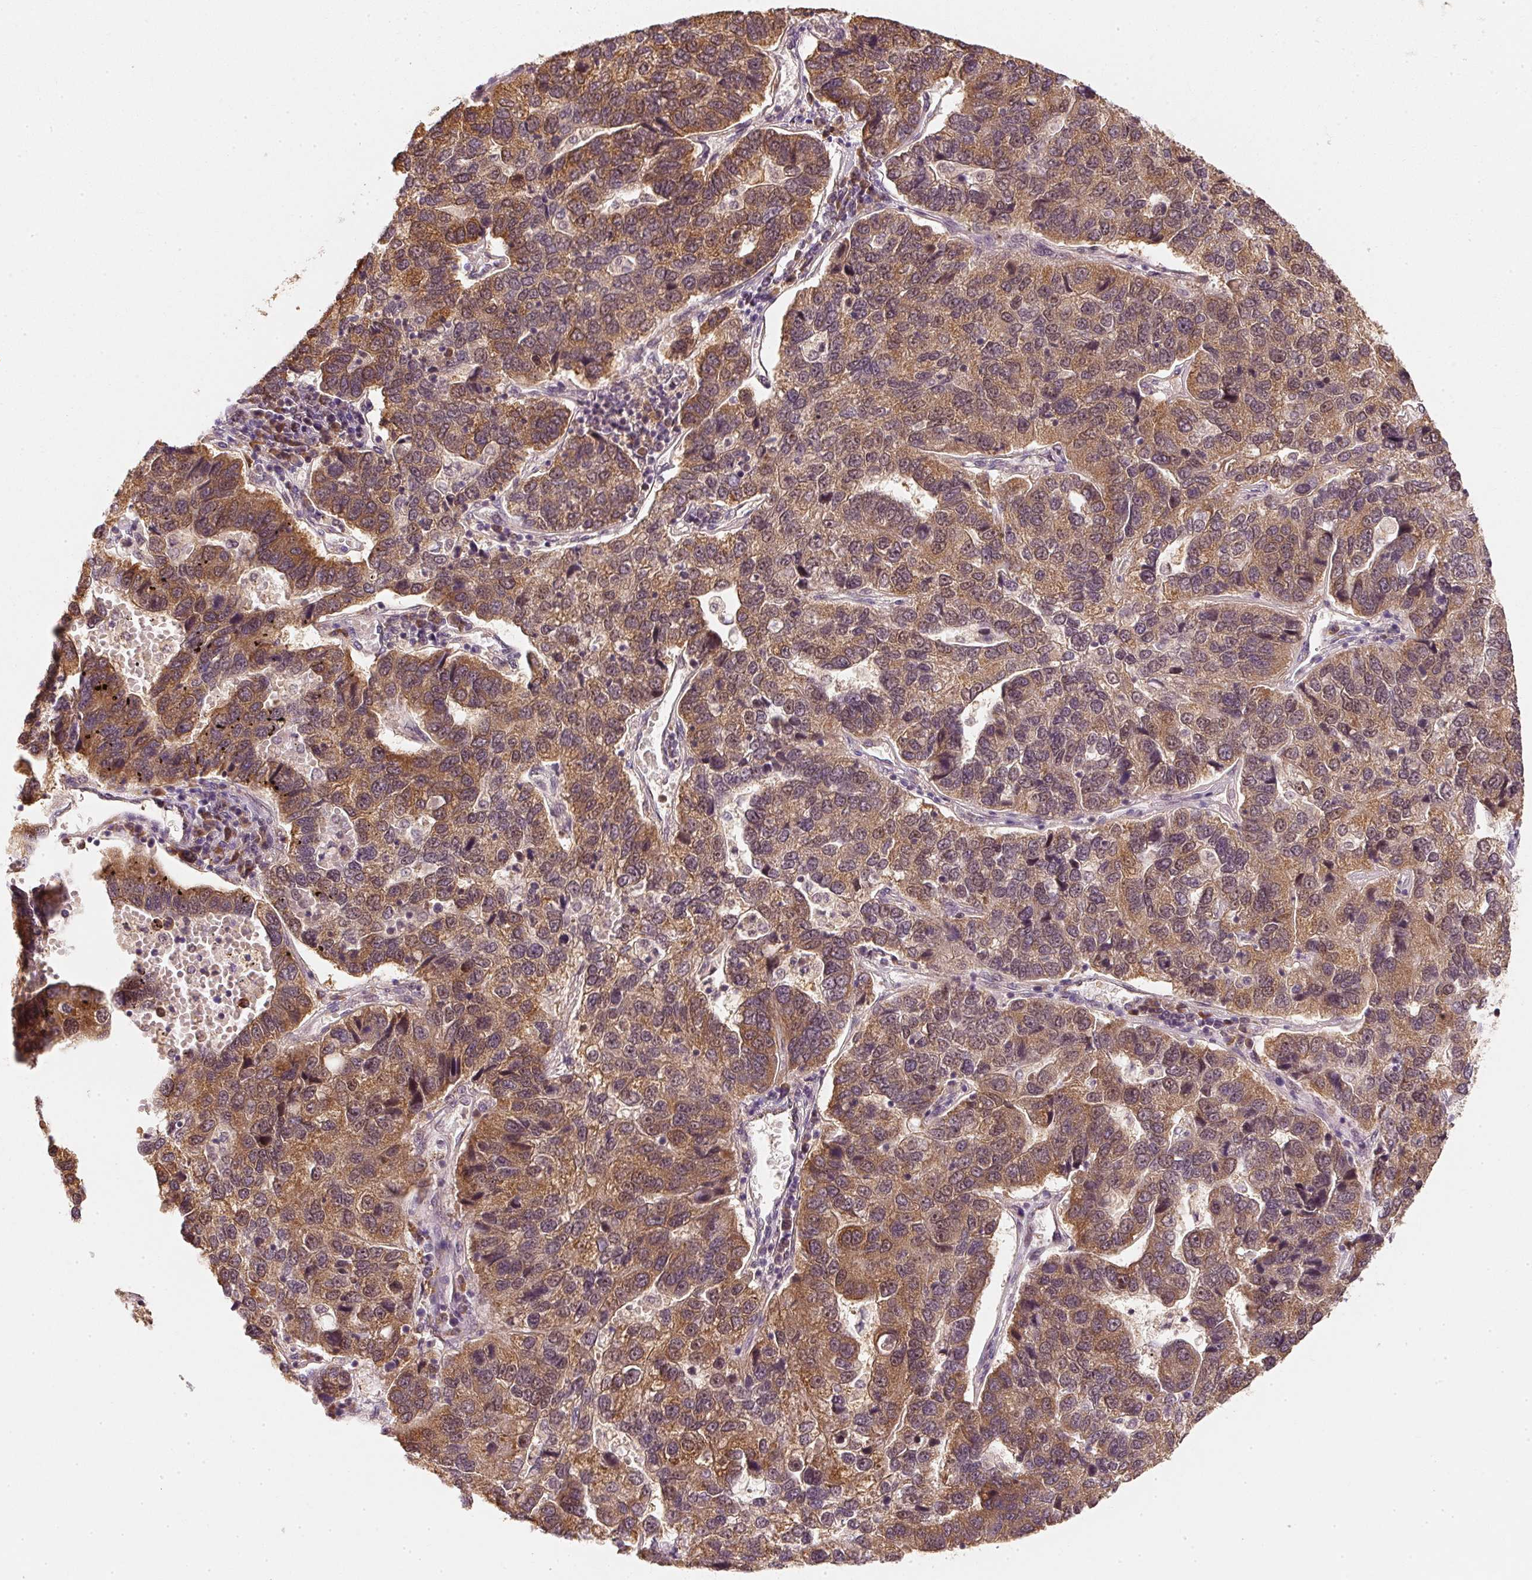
{"staining": {"intensity": "moderate", "quantity": ">75%", "location": "cytoplasmic/membranous"}, "tissue": "pancreatic cancer", "cell_type": "Tumor cells", "image_type": "cancer", "snomed": [{"axis": "morphology", "description": "Adenocarcinoma, NOS"}, {"axis": "topography", "description": "Pancreas"}], "caption": "IHC (DAB (3,3'-diaminobenzidine)) staining of human pancreatic cancer (adenocarcinoma) demonstrates moderate cytoplasmic/membranous protein staining in approximately >75% of tumor cells. (IHC, brightfield microscopy, high magnification).", "gene": "EEF1A2", "patient": {"sex": "female", "age": 61}}